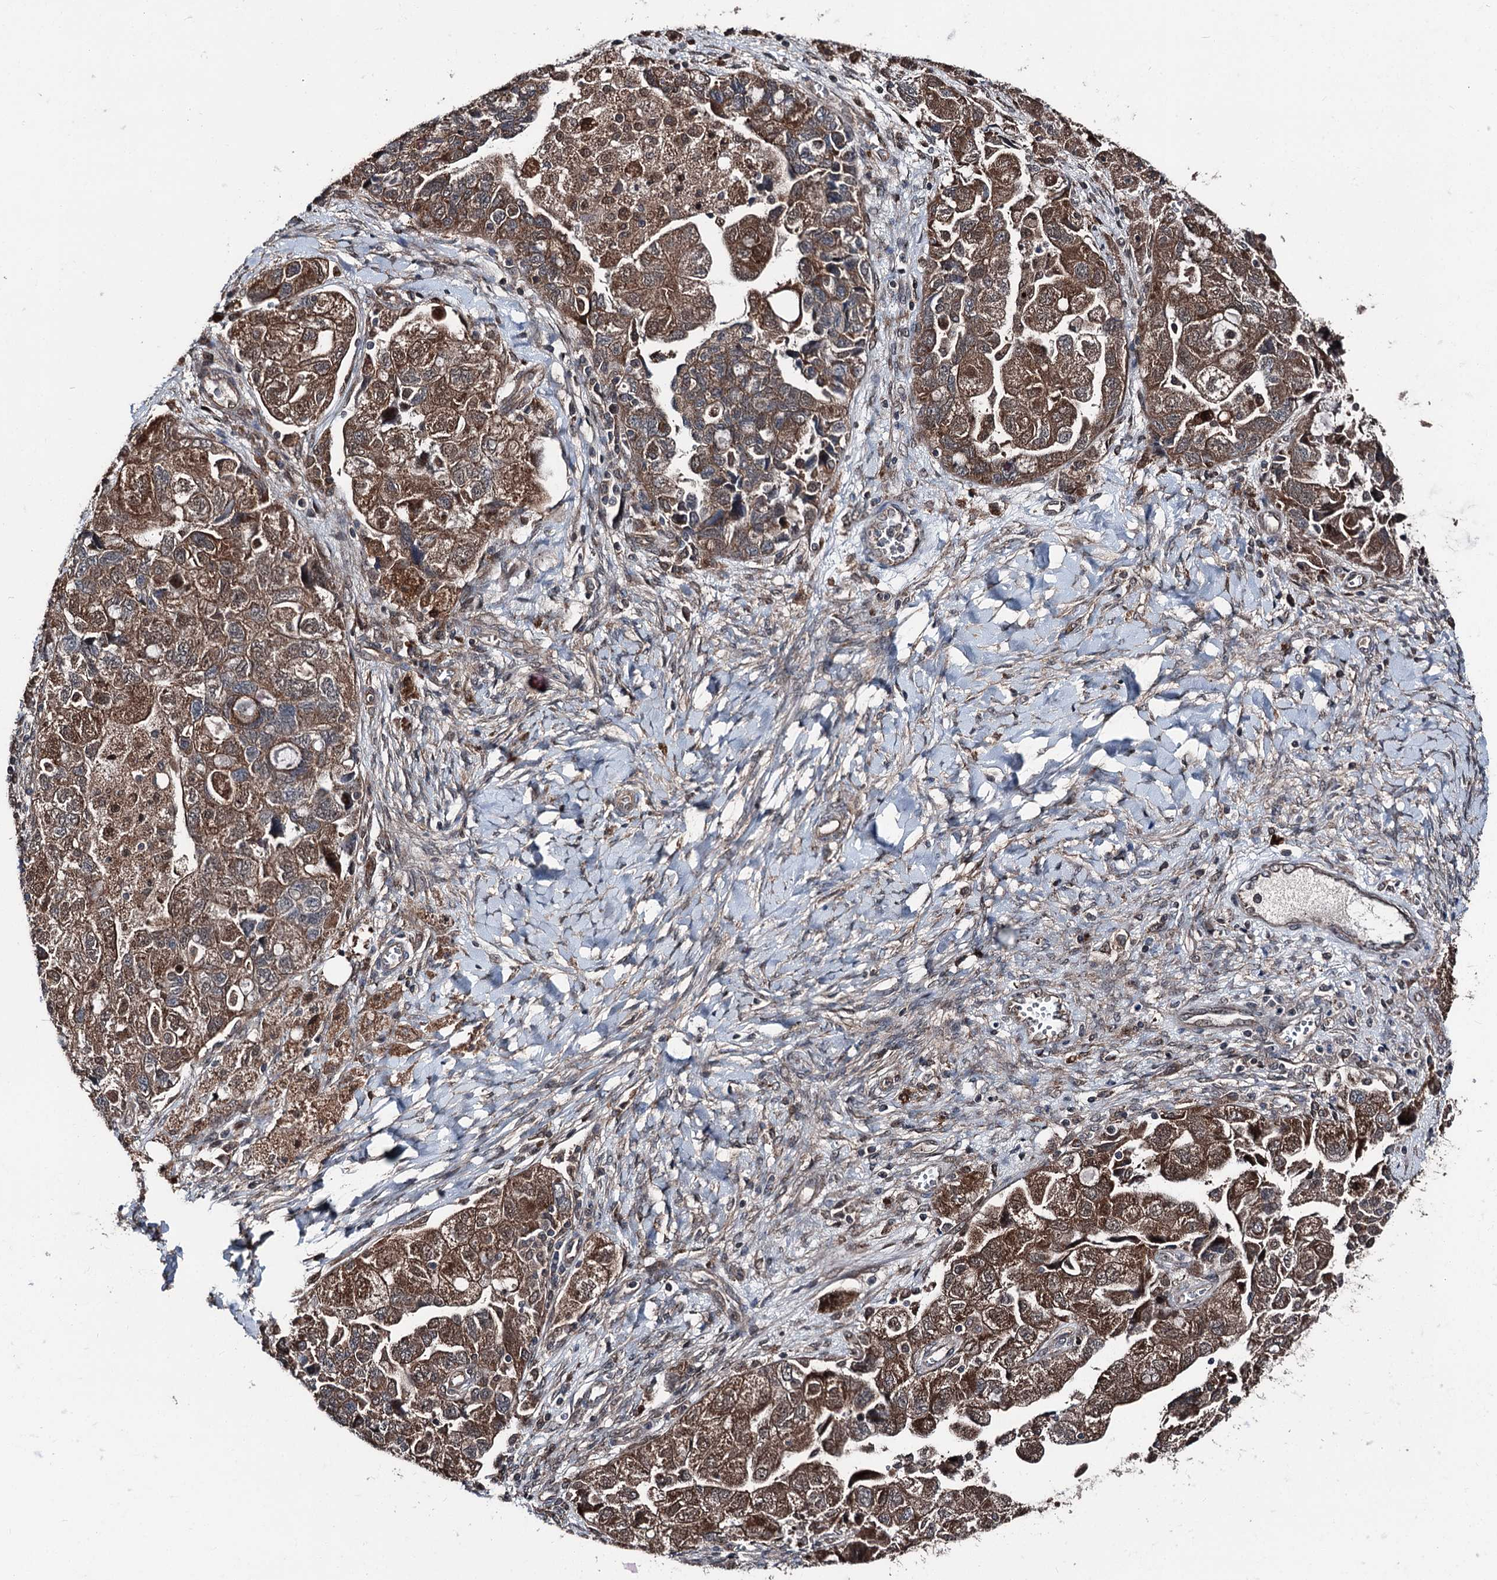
{"staining": {"intensity": "strong", "quantity": ">75%", "location": "cytoplasmic/membranous"}, "tissue": "ovarian cancer", "cell_type": "Tumor cells", "image_type": "cancer", "snomed": [{"axis": "morphology", "description": "Carcinoma, NOS"}, {"axis": "morphology", "description": "Cystadenocarcinoma, serous, NOS"}, {"axis": "topography", "description": "Ovary"}], "caption": "Ovarian serous cystadenocarcinoma stained for a protein demonstrates strong cytoplasmic/membranous positivity in tumor cells.", "gene": "PSMD13", "patient": {"sex": "female", "age": 69}}